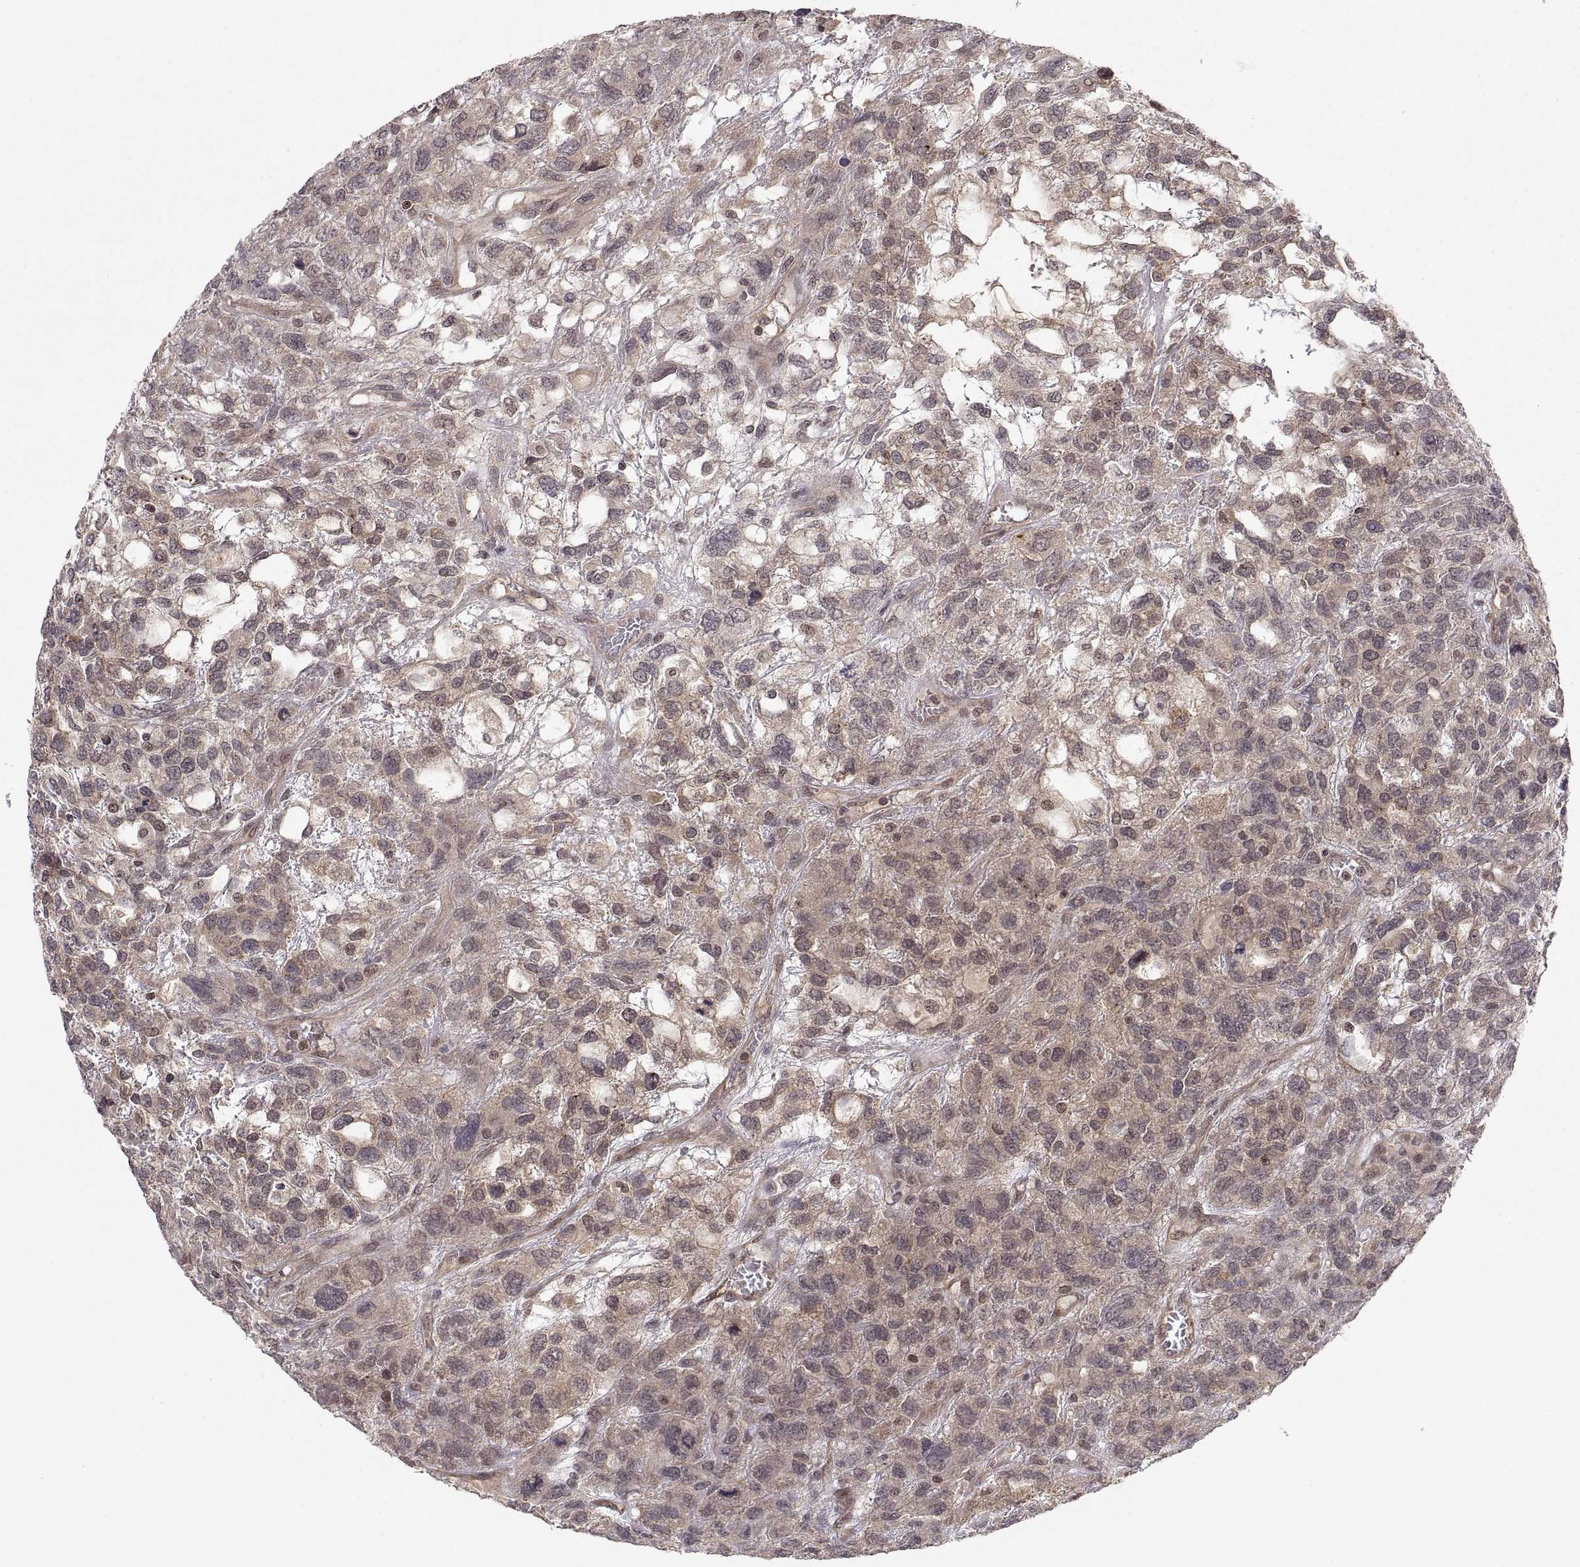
{"staining": {"intensity": "weak", "quantity": "25%-75%", "location": "cytoplasmic/membranous"}, "tissue": "testis cancer", "cell_type": "Tumor cells", "image_type": "cancer", "snomed": [{"axis": "morphology", "description": "Seminoma, NOS"}, {"axis": "topography", "description": "Testis"}], "caption": "Immunohistochemistry (IHC) histopathology image of testis cancer (seminoma) stained for a protein (brown), which demonstrates low levels of weak cytoplasmic/membranous staining in about 25%-75% of tumor cells.", "gene": "ABL2", "patient": {"sex": "male", "age": 52}}